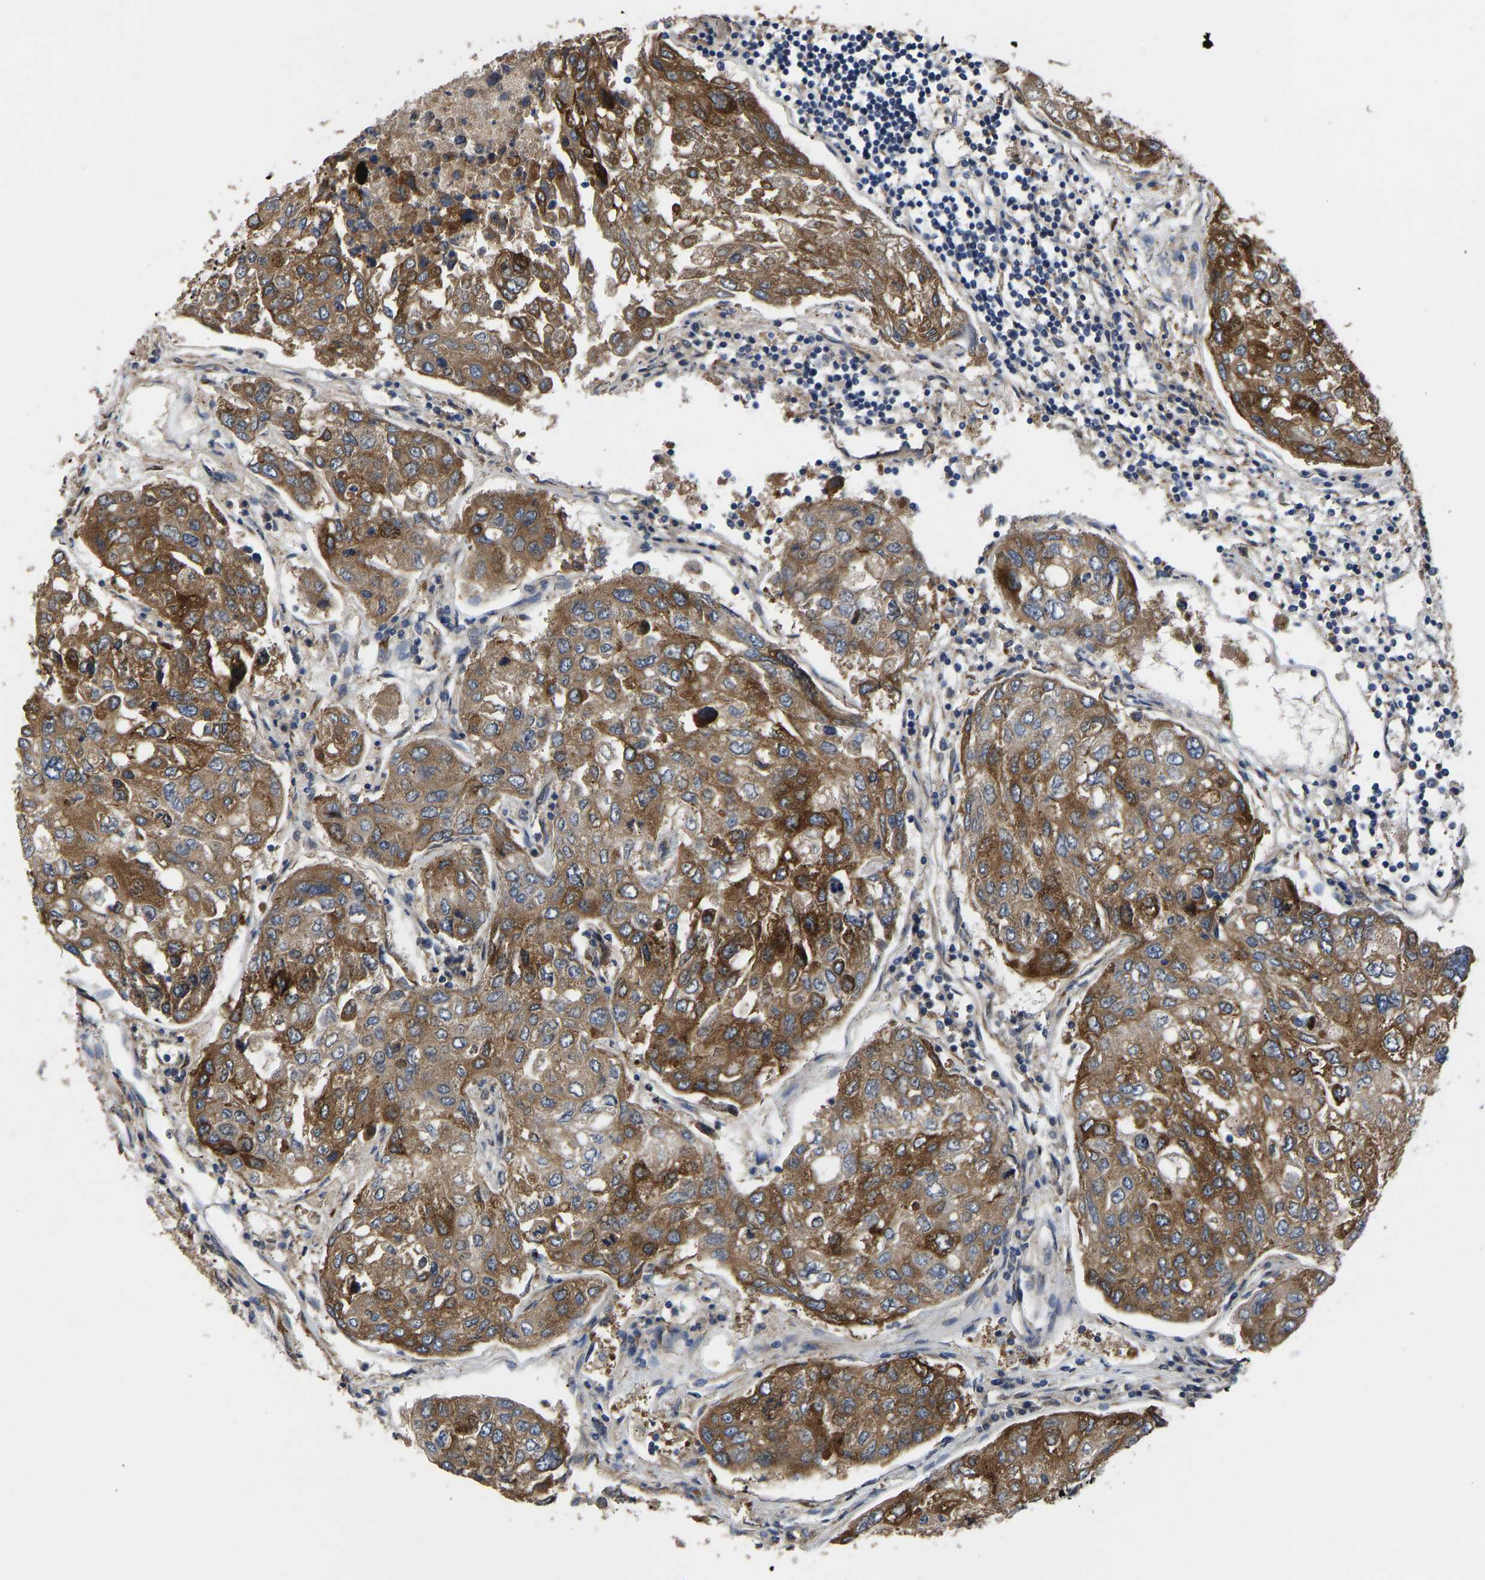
{"staining": {"intensity": "strong", "quantity": ">75%", "location": "cytoplasmic/membranous"}, "tissue": "urothelial cancer", "cell_type": "Tumor cells", "image_type": "cancer", "snomed": [{"axis": "morphology", "description": "Urothelial carcinoma, High grade"}, {"axis": "topography", "description": "Lymph node"}, {"axis": "topography", "description": "Urinary bladder"}], "caption": "Immunohistochemical staining of human urothelial cancer shows strong cytoplasmic/membranous protein expression in about >75% of tumor cells.", "gene": "FRRS1", "patient": {"sex": "male", "age": 51}}